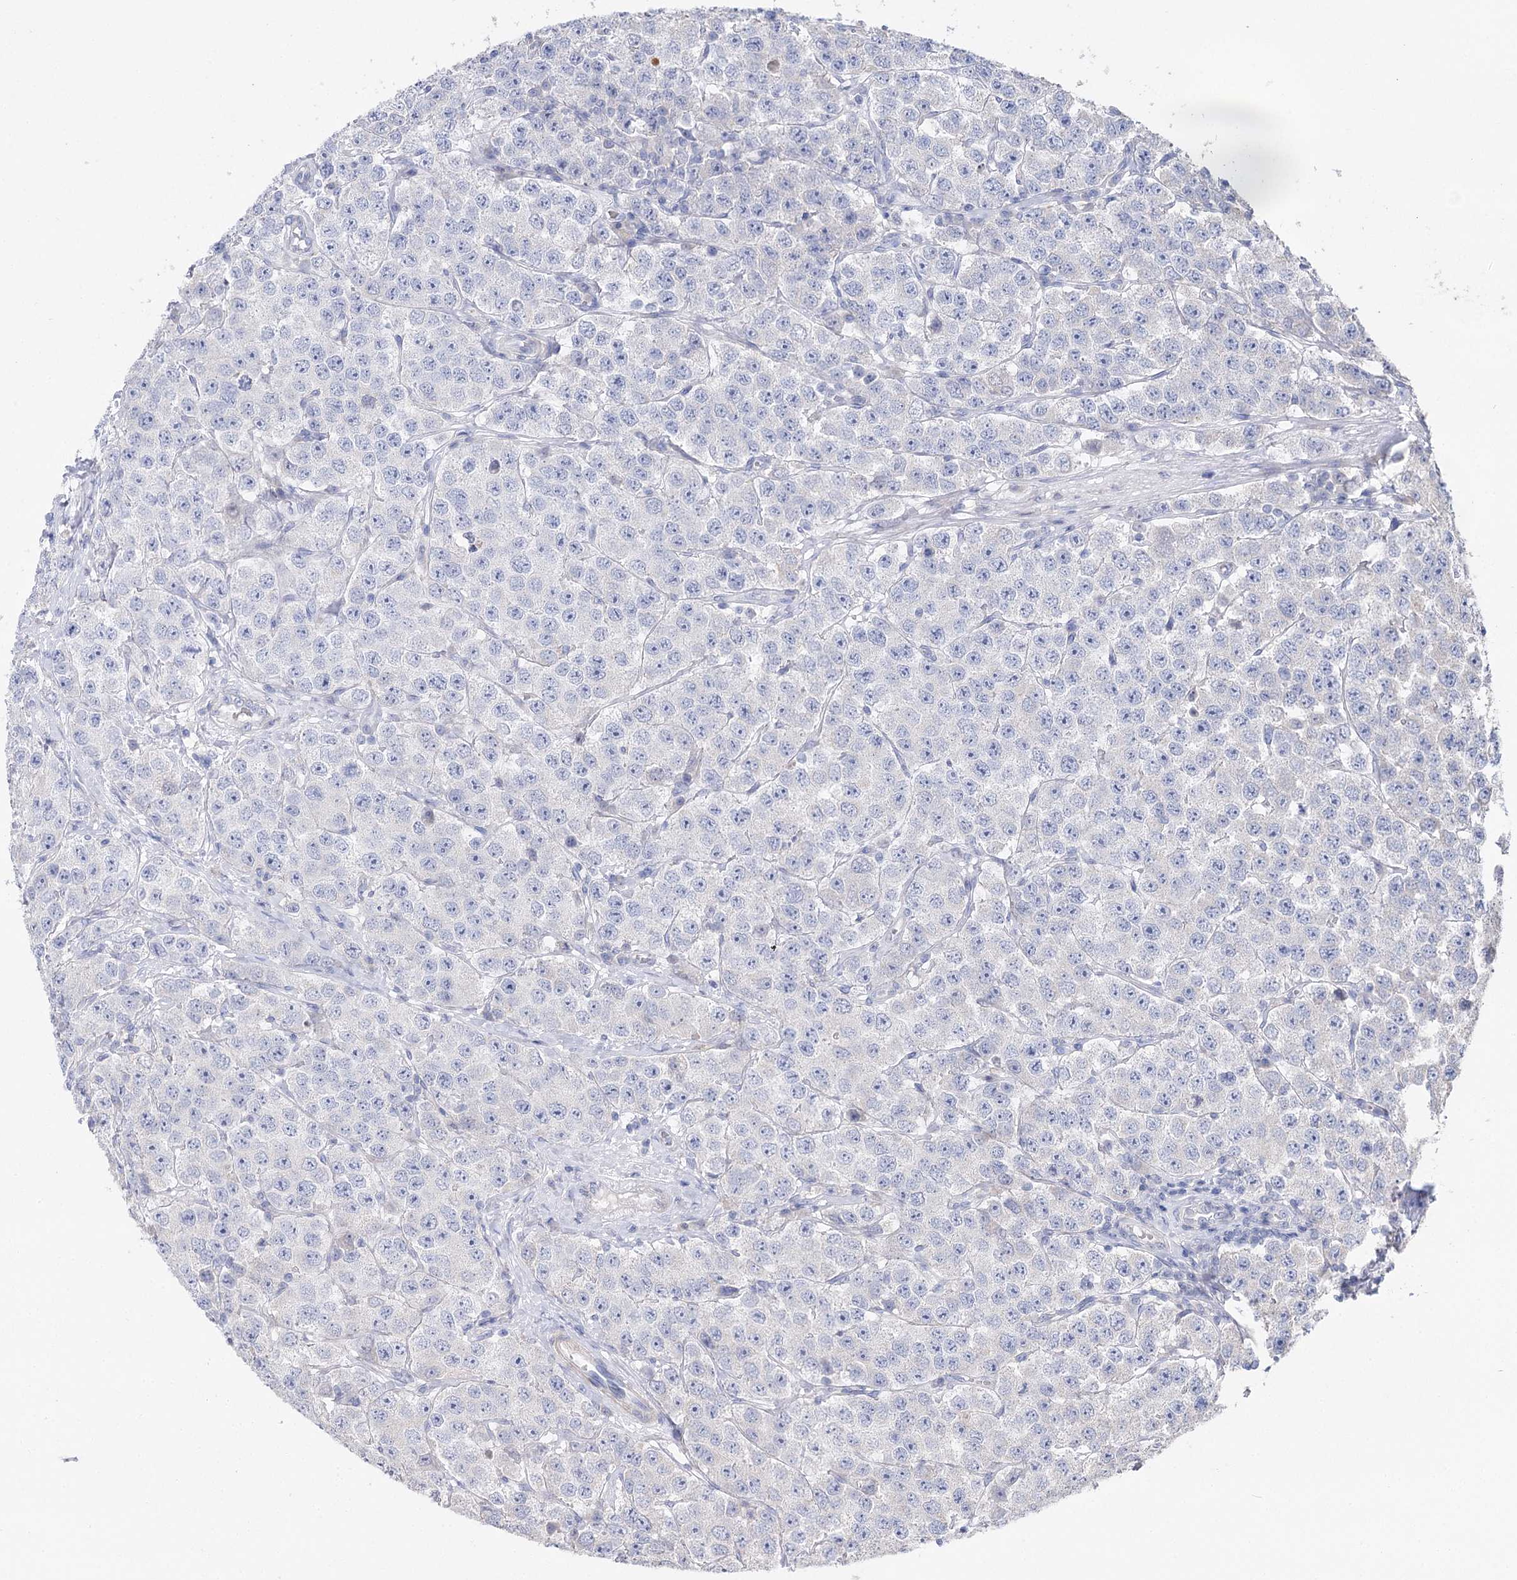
{"staining": {"intensity": "negative", "quantity": "none", "location": "none"}, "tissue": "testis cancer", "cell_type": "Tumor cells", "image_type": "cancer", "snomed": [{"axis": "morphology", "description": "Seminoma, NOS"}, {"axis": "topography", "description": "Testis"}], "caption": "This is an IHC micrograph of testis cancer. There is no positivity in tumor cells.", "gene": "NRAP", "patient": {"sex": "male", "age": 28}}